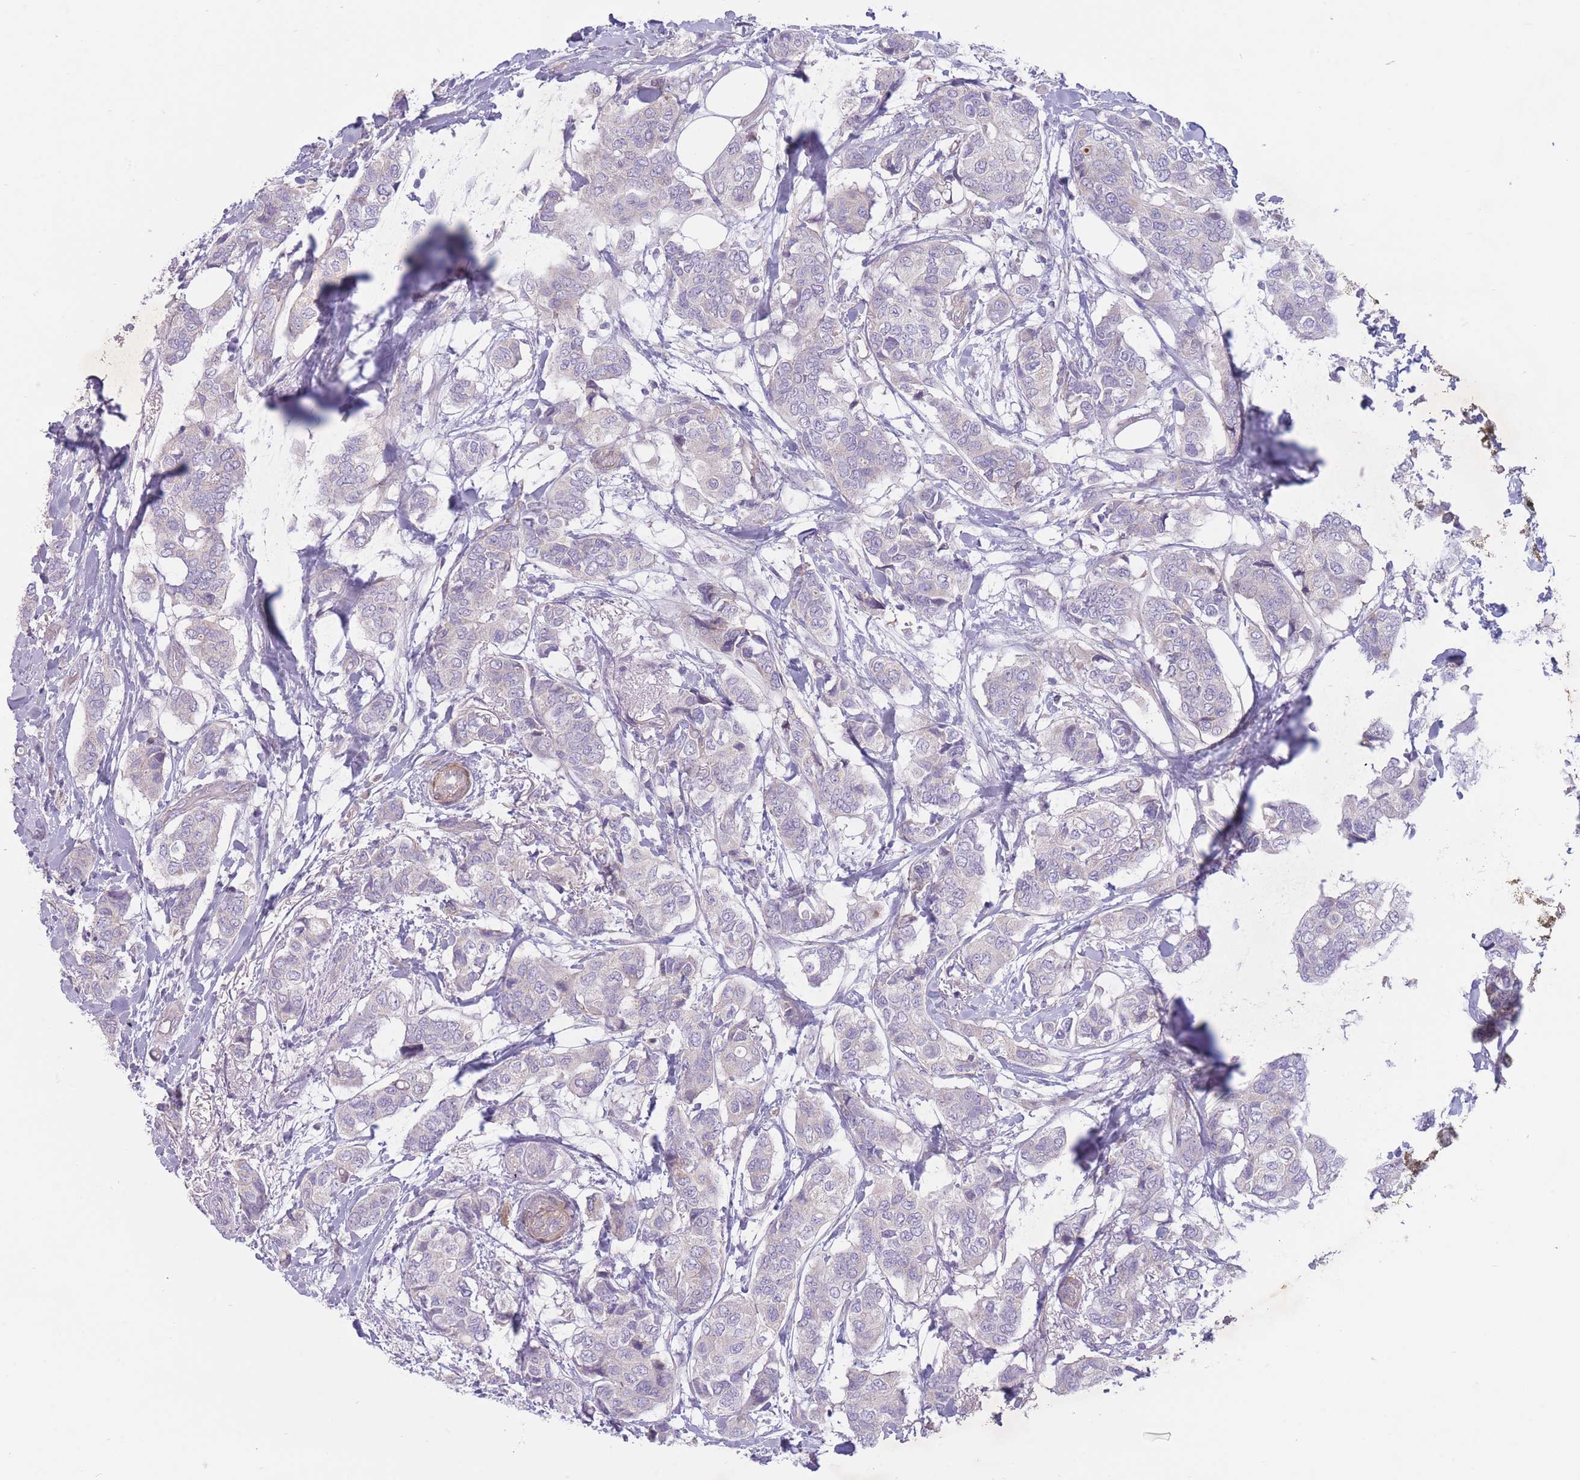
{"staining": {"intensity": "negative", "quantity": "none", "location": "none"}, "tissue": "breast cancer", "cell_type": "Tumor cells", "image_type": "cancer", "snomed": [{"axis": "morphology", "description": "Lobular carcinoma"}, {"axis": "topography", "description": "Breast"}], "caption": "IHC of human breast lobular carcinoma demonstrates no positivity in tumor cells. (DAB immunohistochemistry, high magnification).", "gene": "PNPLA5", "patient": {"sex": "female", "age": 51}}